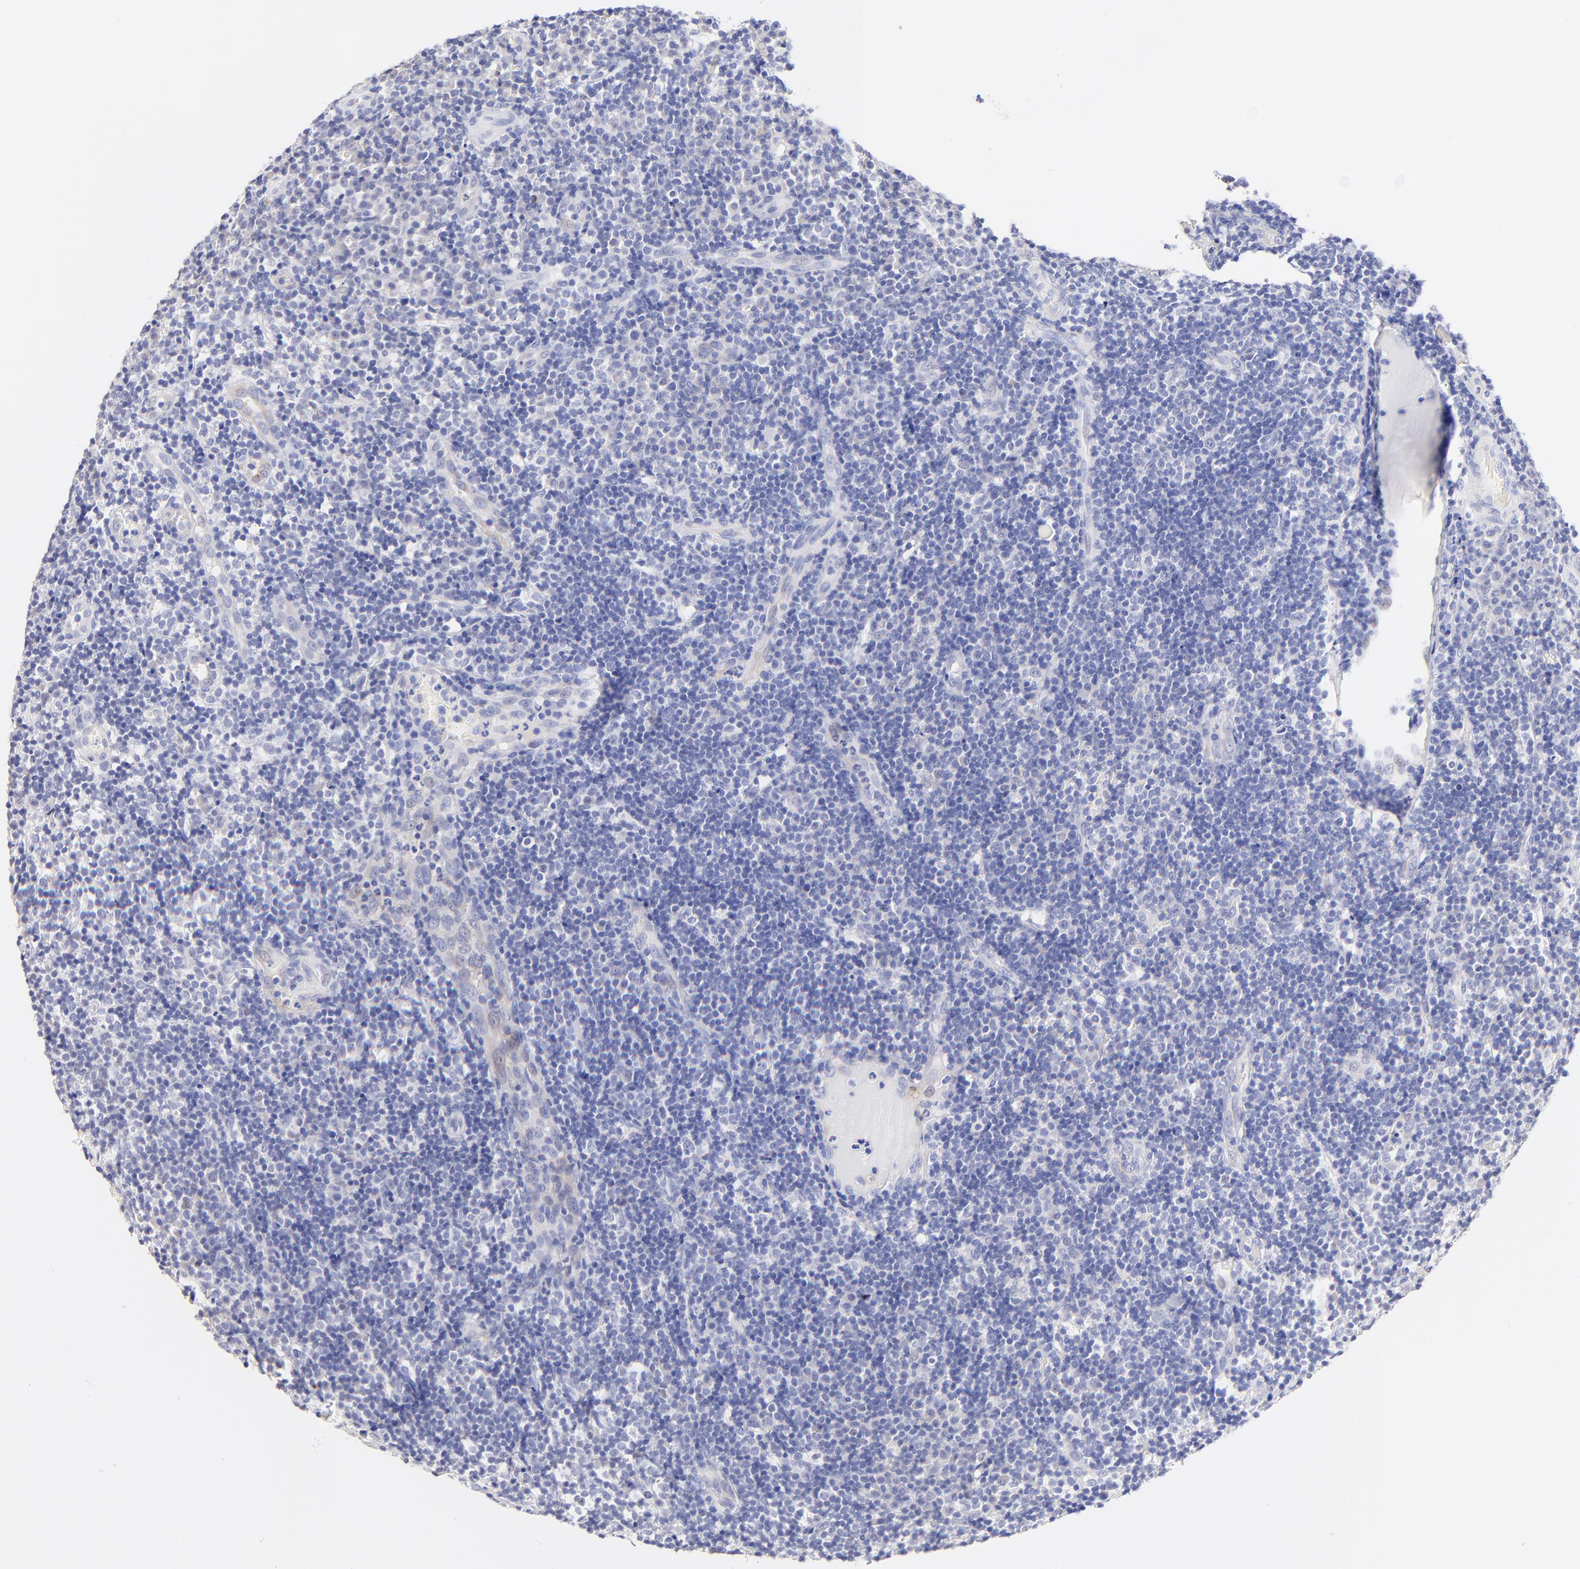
{"staining": {"intensity": "negative", "quantity": "none", "location": "none"}, "tissue": "tonsil", "cell_type": "Germinal center cells", "image_type": "normal", "snomed": [{"axis": "morphology", "description": "Normal tissue, NOS"}, {"axis": "topography", "description": "Tonsil"}], "caption": "IHC histopathology image of benign tonsil: human tonsil stained with DAB (3,3'-diaminobenzidine) shows no significant protein staining in germinal center cells. (Brightfield microscopy of DAB (3,3'-diaminobenzidine) immunohistochemistry (IHC) at high magnification).", "gene": "RAB3A", "patient": {"sex": "female", "age": 40}}